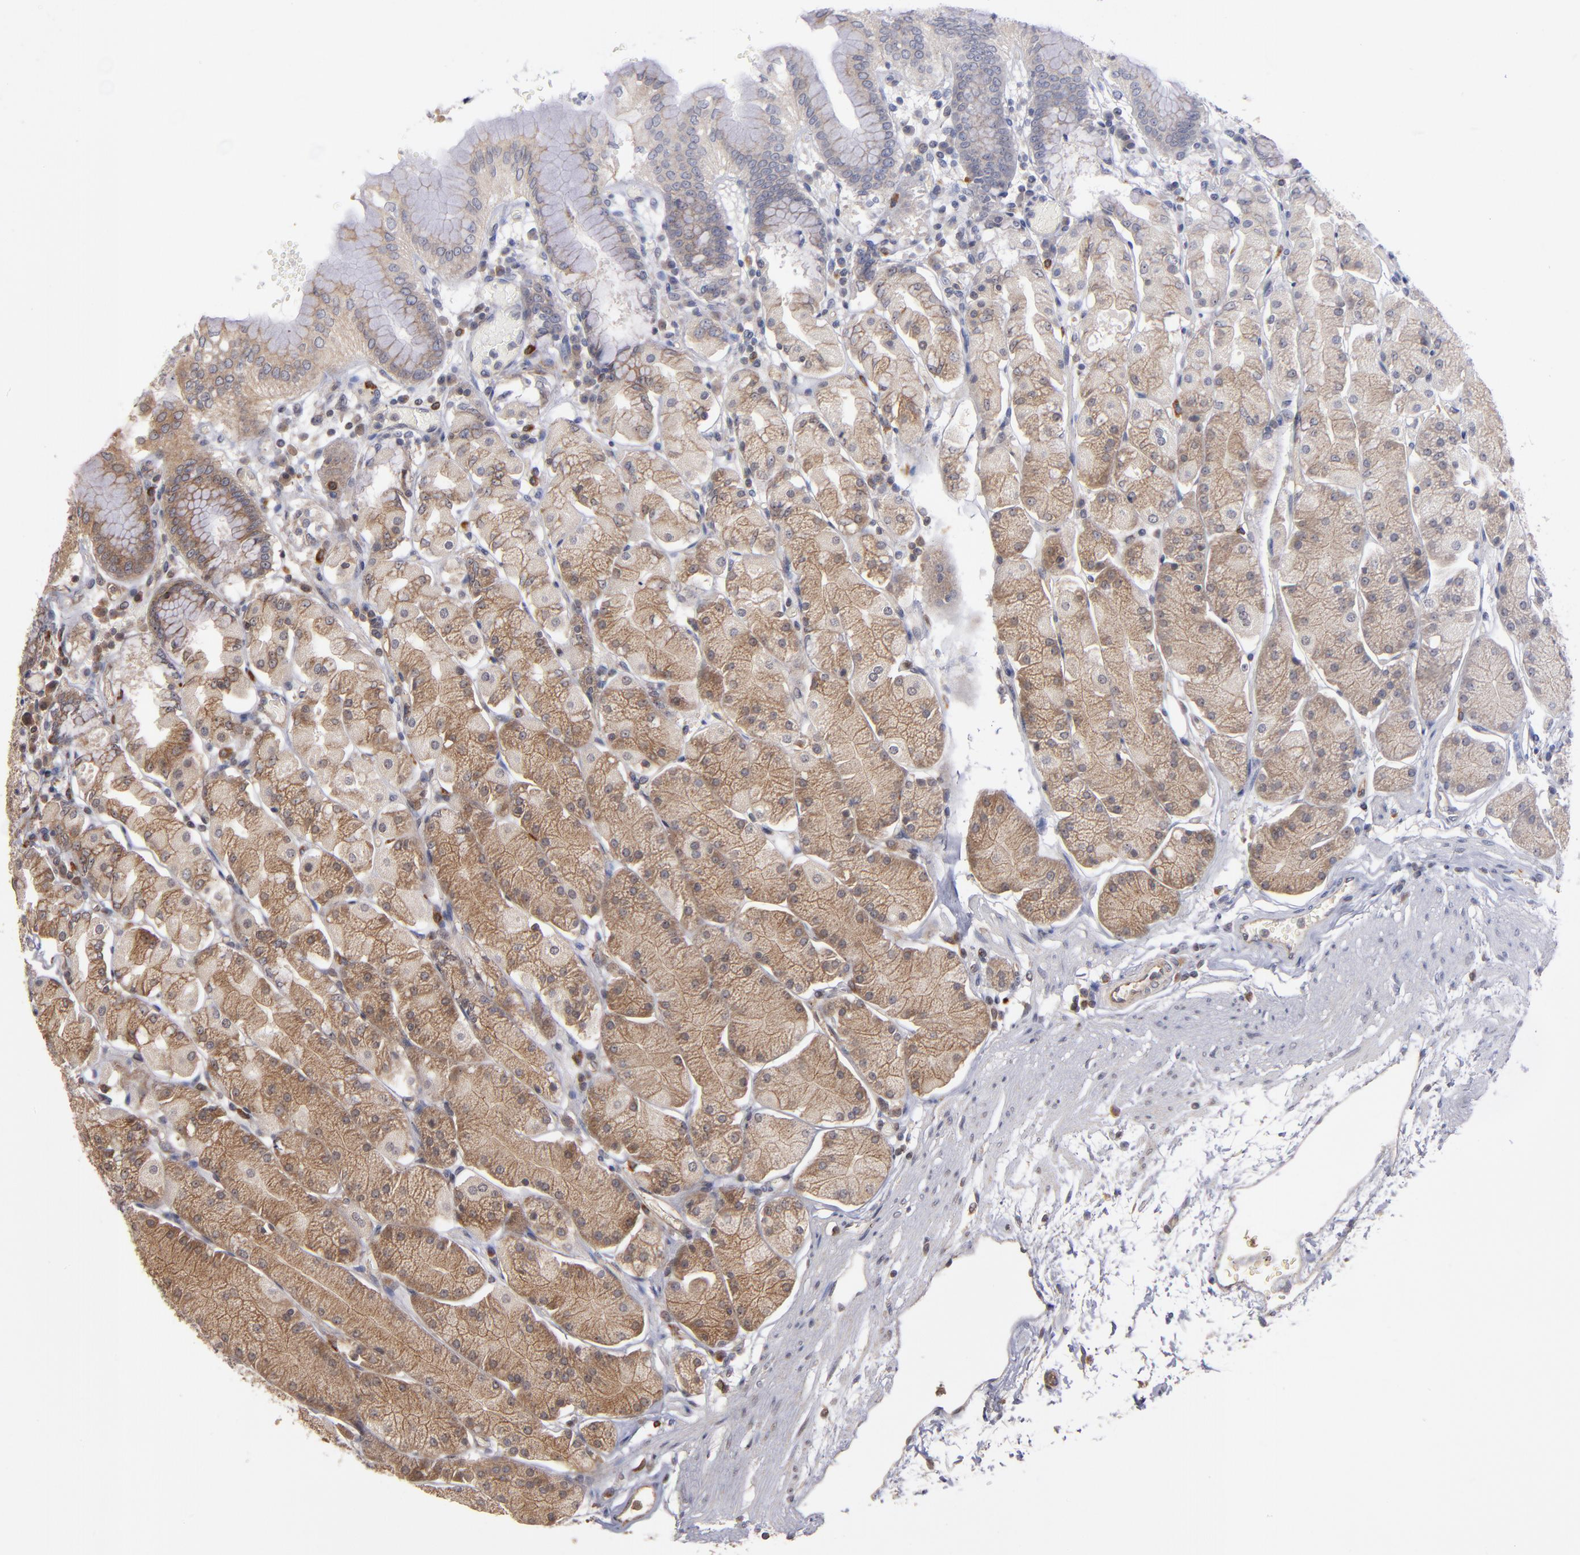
{"staining": {"intensity": "moderate", "quantity": ">75%", "location": "cytoplasmic/membranous"}, "tissue": "stomach", "cell_type": "Glandular cells", "image_type": "normal", "snomed": [{"axis": "morphology", "description": "Normal tissue, NOS"}, {"axis": "topography", "description": "Stomach, upper"}, {"axis": "topography", "description": "Stomach"}], "caption": "This histopathology image shows normal stomach stained with IHC to label a protein in brown. The cytoplasmic/membranous of glandular cells show moderate positivity for the protein. Nuclei are counter-stained blue.", "gene": "BDKRB1", "patient": {"sex": "male", "age": 76}}